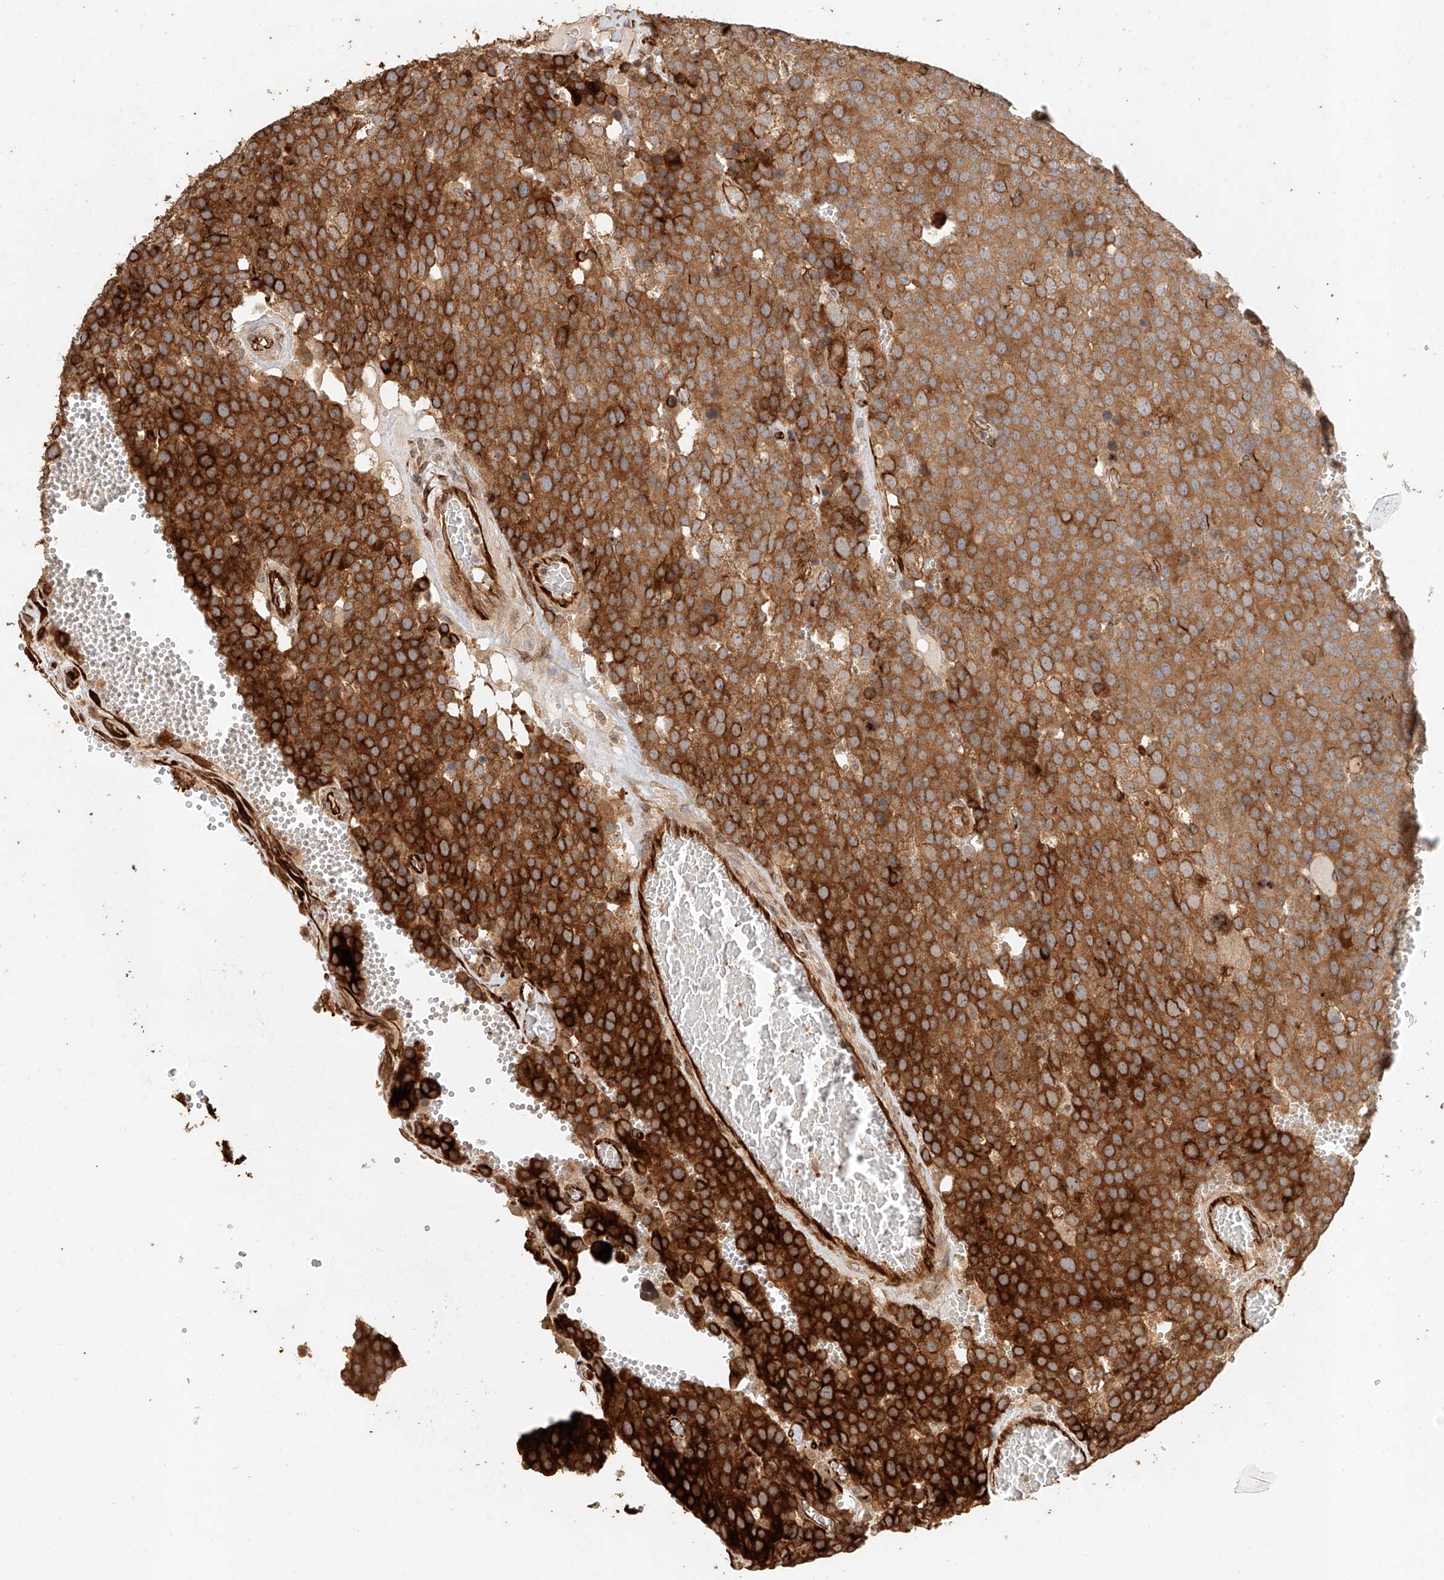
{"staining": {"intensity": "strong", "quantity": ">75%", "location": "cytoplasmic/membranous"}, "tissue": "testis cancer", "cell_type": "Tumor cells", "image_type": "cancer", "snomed": [{"axis": "morphology", "description": "Seminoma, NOS"}, {"axis": "topography", "description": "Testis"}], "caption": "Testis cancer (seminoma) was stained to show a protein in brown. There is high levels of strong cytoplasmic/membranous staining in about >75% of tumor cells.", "gene": "NAP1L1", "patient": {"sex": "male", "age": 71}}